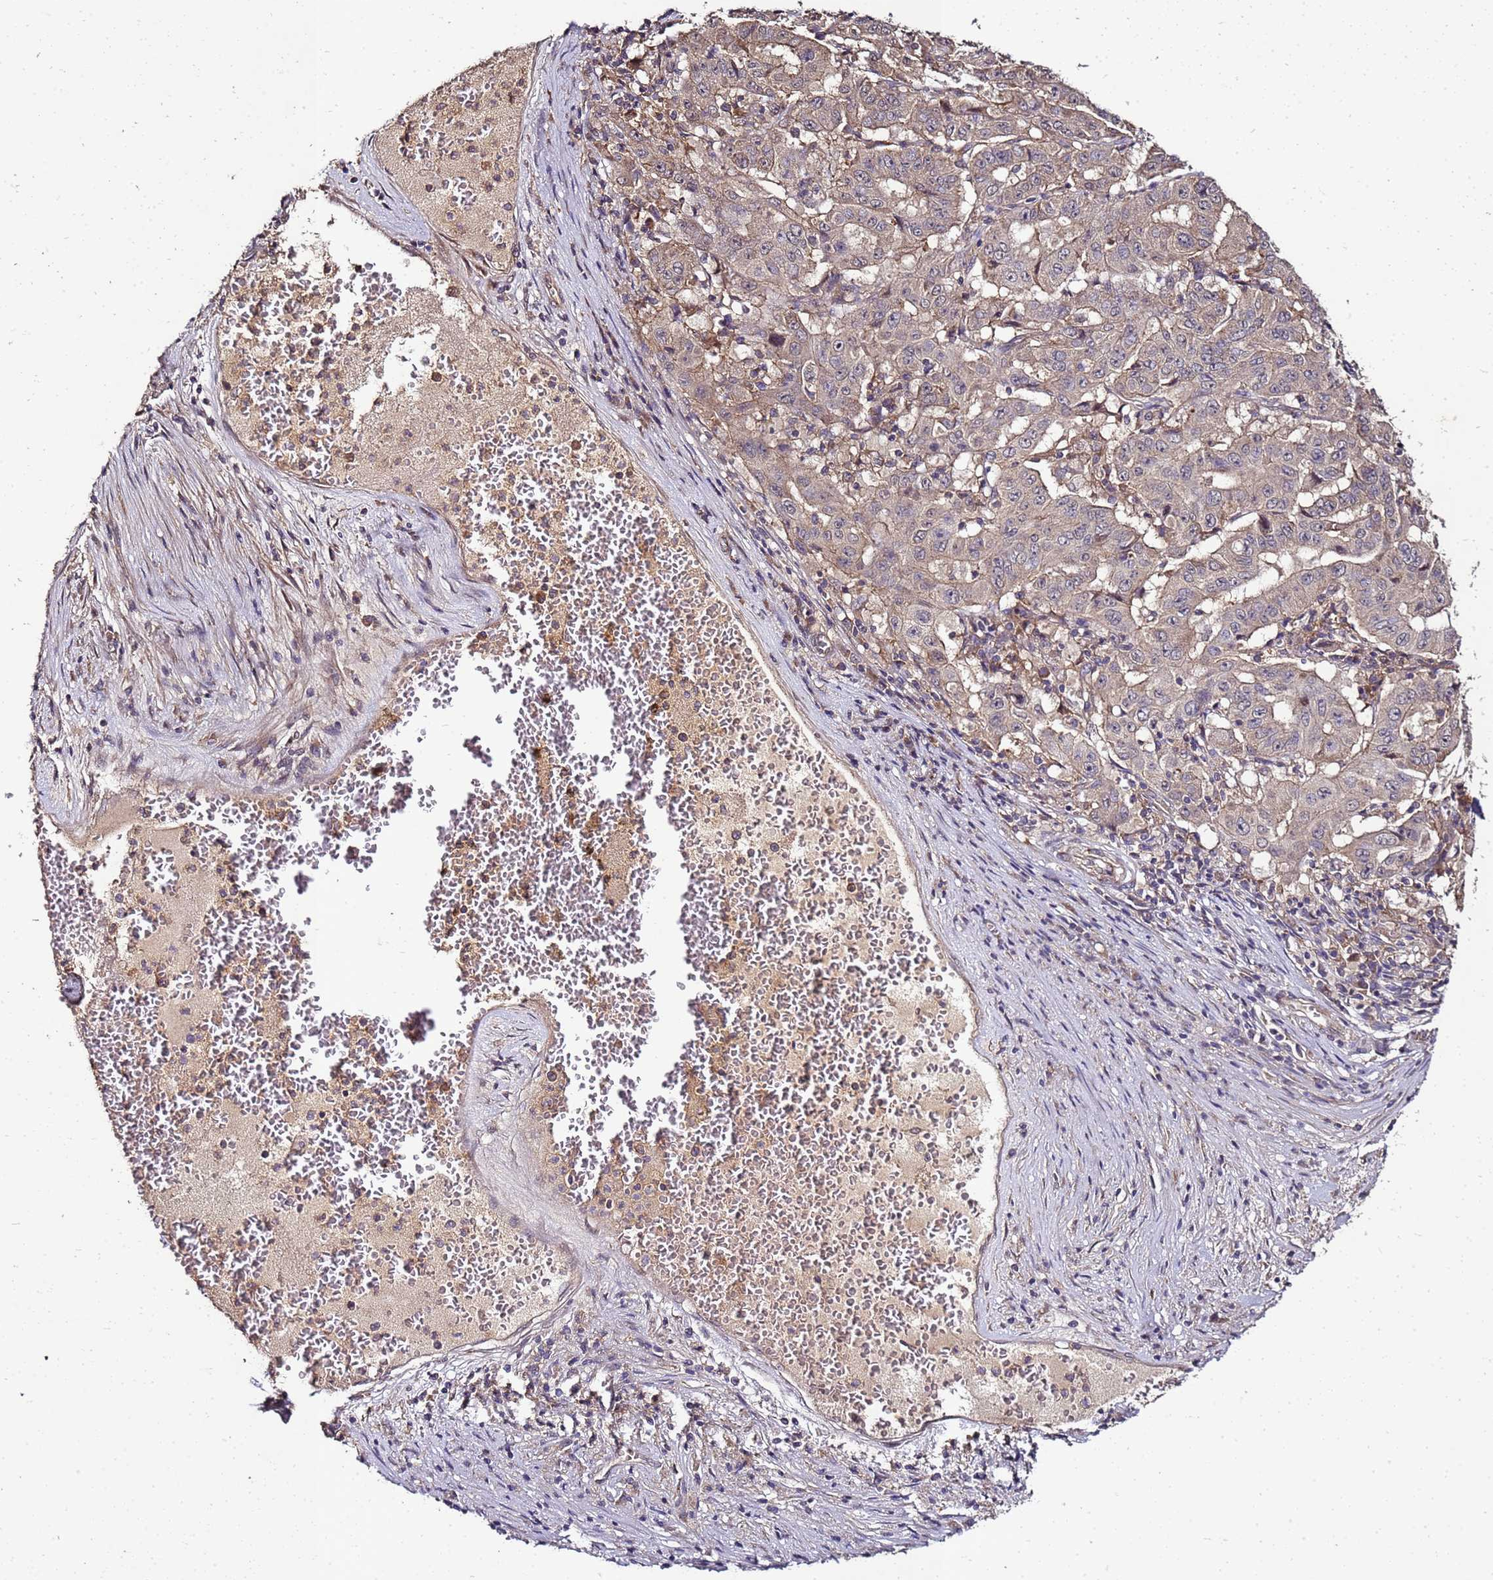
{"staining": {"intensity": "moderate", "quantity": "25%-75%", "location": "cytoplasmic/membranous"}, "tissue": "pancreatic cancer", "cell_type": "Tumor cells", "image_type": "cancer", "snomed": [{"axis": "morphology", "description": "Adenocarcinoma, NOS"}, {"axis": "topography", "description": "Pancreas"}], "caption": "This image shows immunohistochemistry staining of human adenocarcinoma (pancreatic), with medium moderate cytoplasmic/membranous staining in about 25%-75% of tumor cells.", "gene": "ANKRD17", "patient": {"sex": "male", "age": 63}}